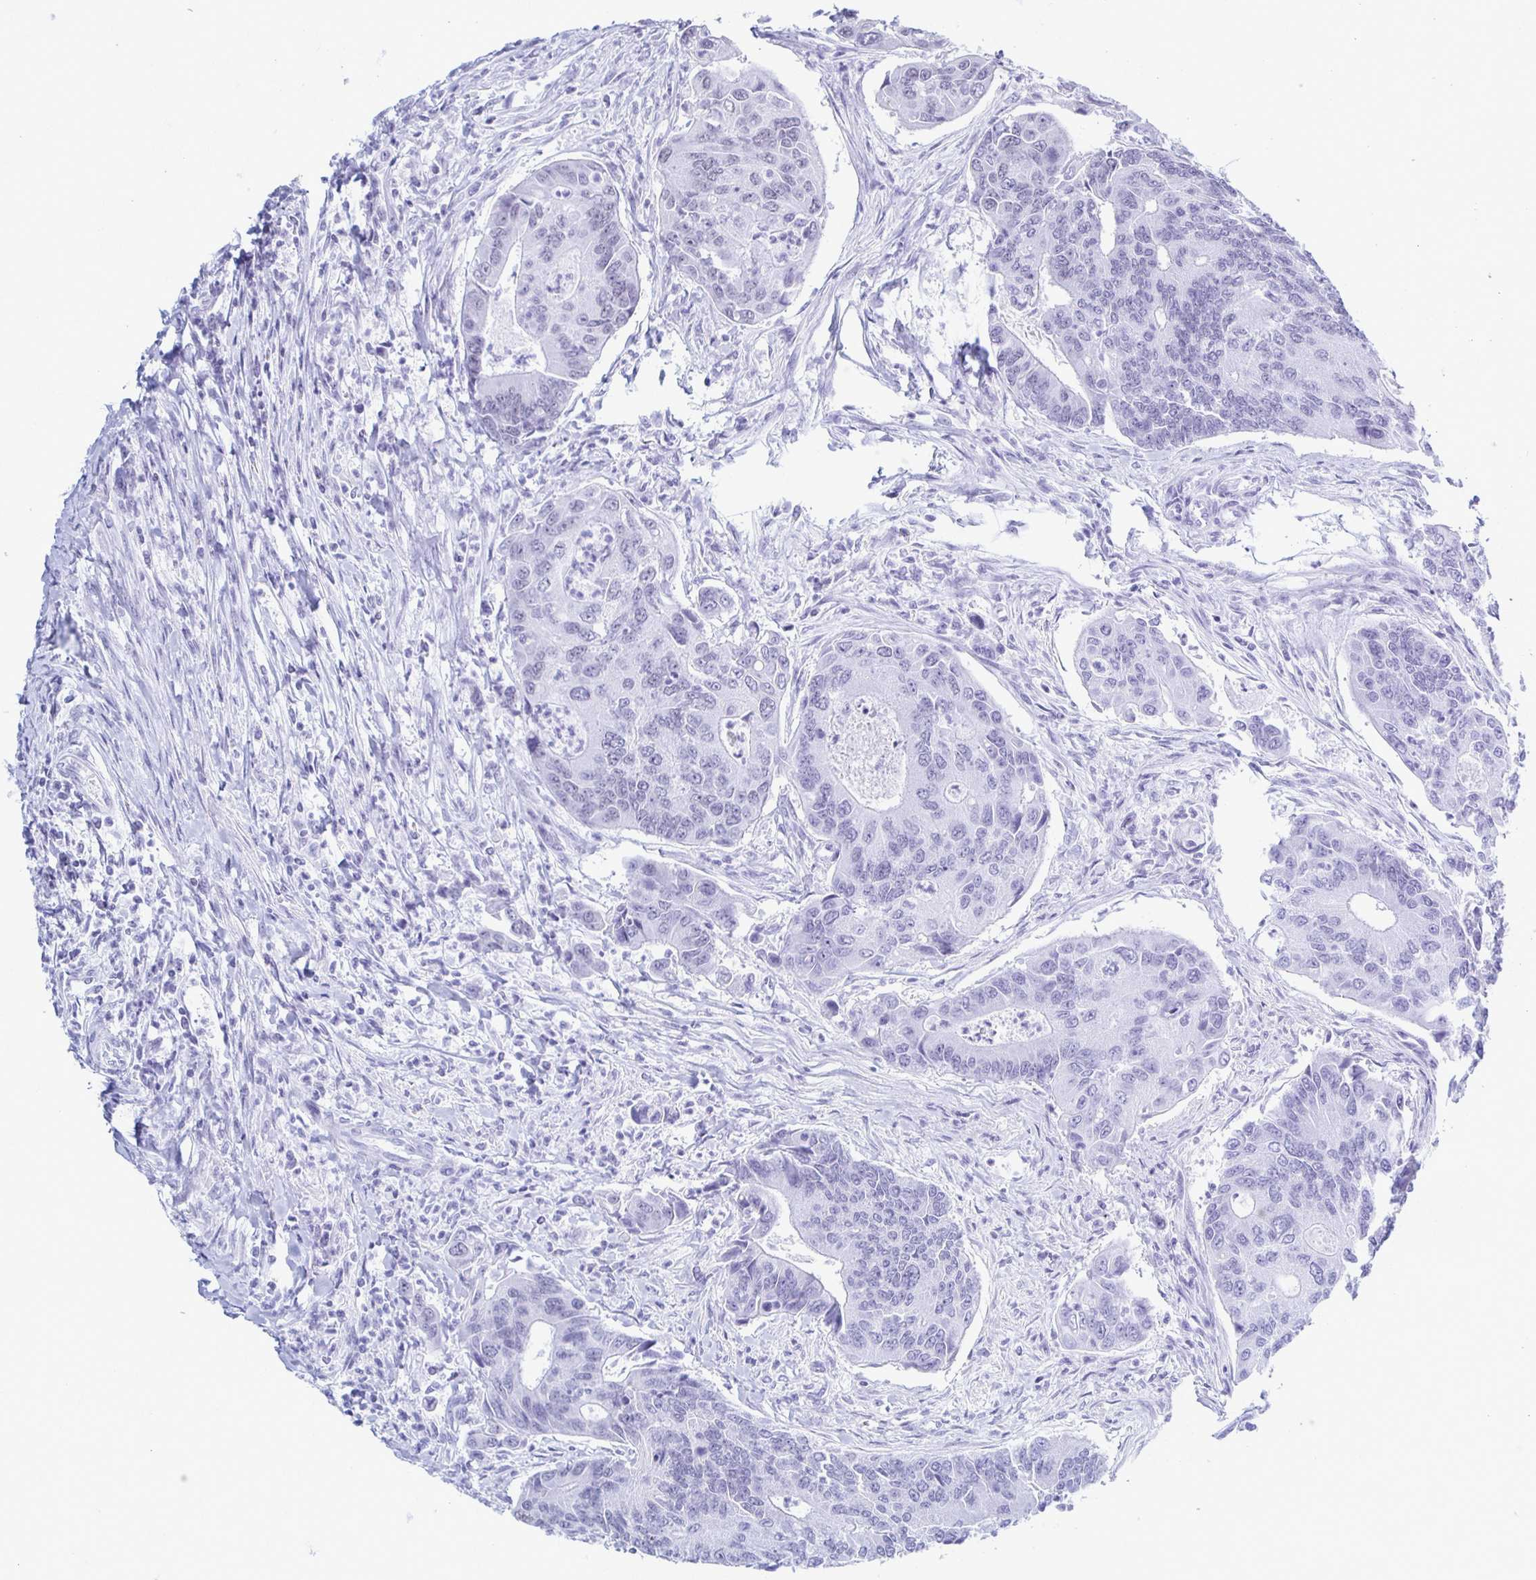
{"staining": {"intensity": "weak", "quantity": "<25%", "location": "nuclear"}, "tissue": "colorectal cancer", "cell_type": "Tumor cells", "image_type": "cancer", "snomed": [{"axis": "morphology", "description": "Adenocarcinoma, NOS"}, {"axis": "topography", "description": "Colon"}], "caption": "An IHC photomicrograph of colorectal adenocarcinoma is shown. There is no staining in tumor cells of colorectal adenocarcinoma. (DAB immunohistochemistry visualized using brightfield microscopy, high magnification).", "gene": "IRF7", "patient": {"sex": "female", "age": 67}}